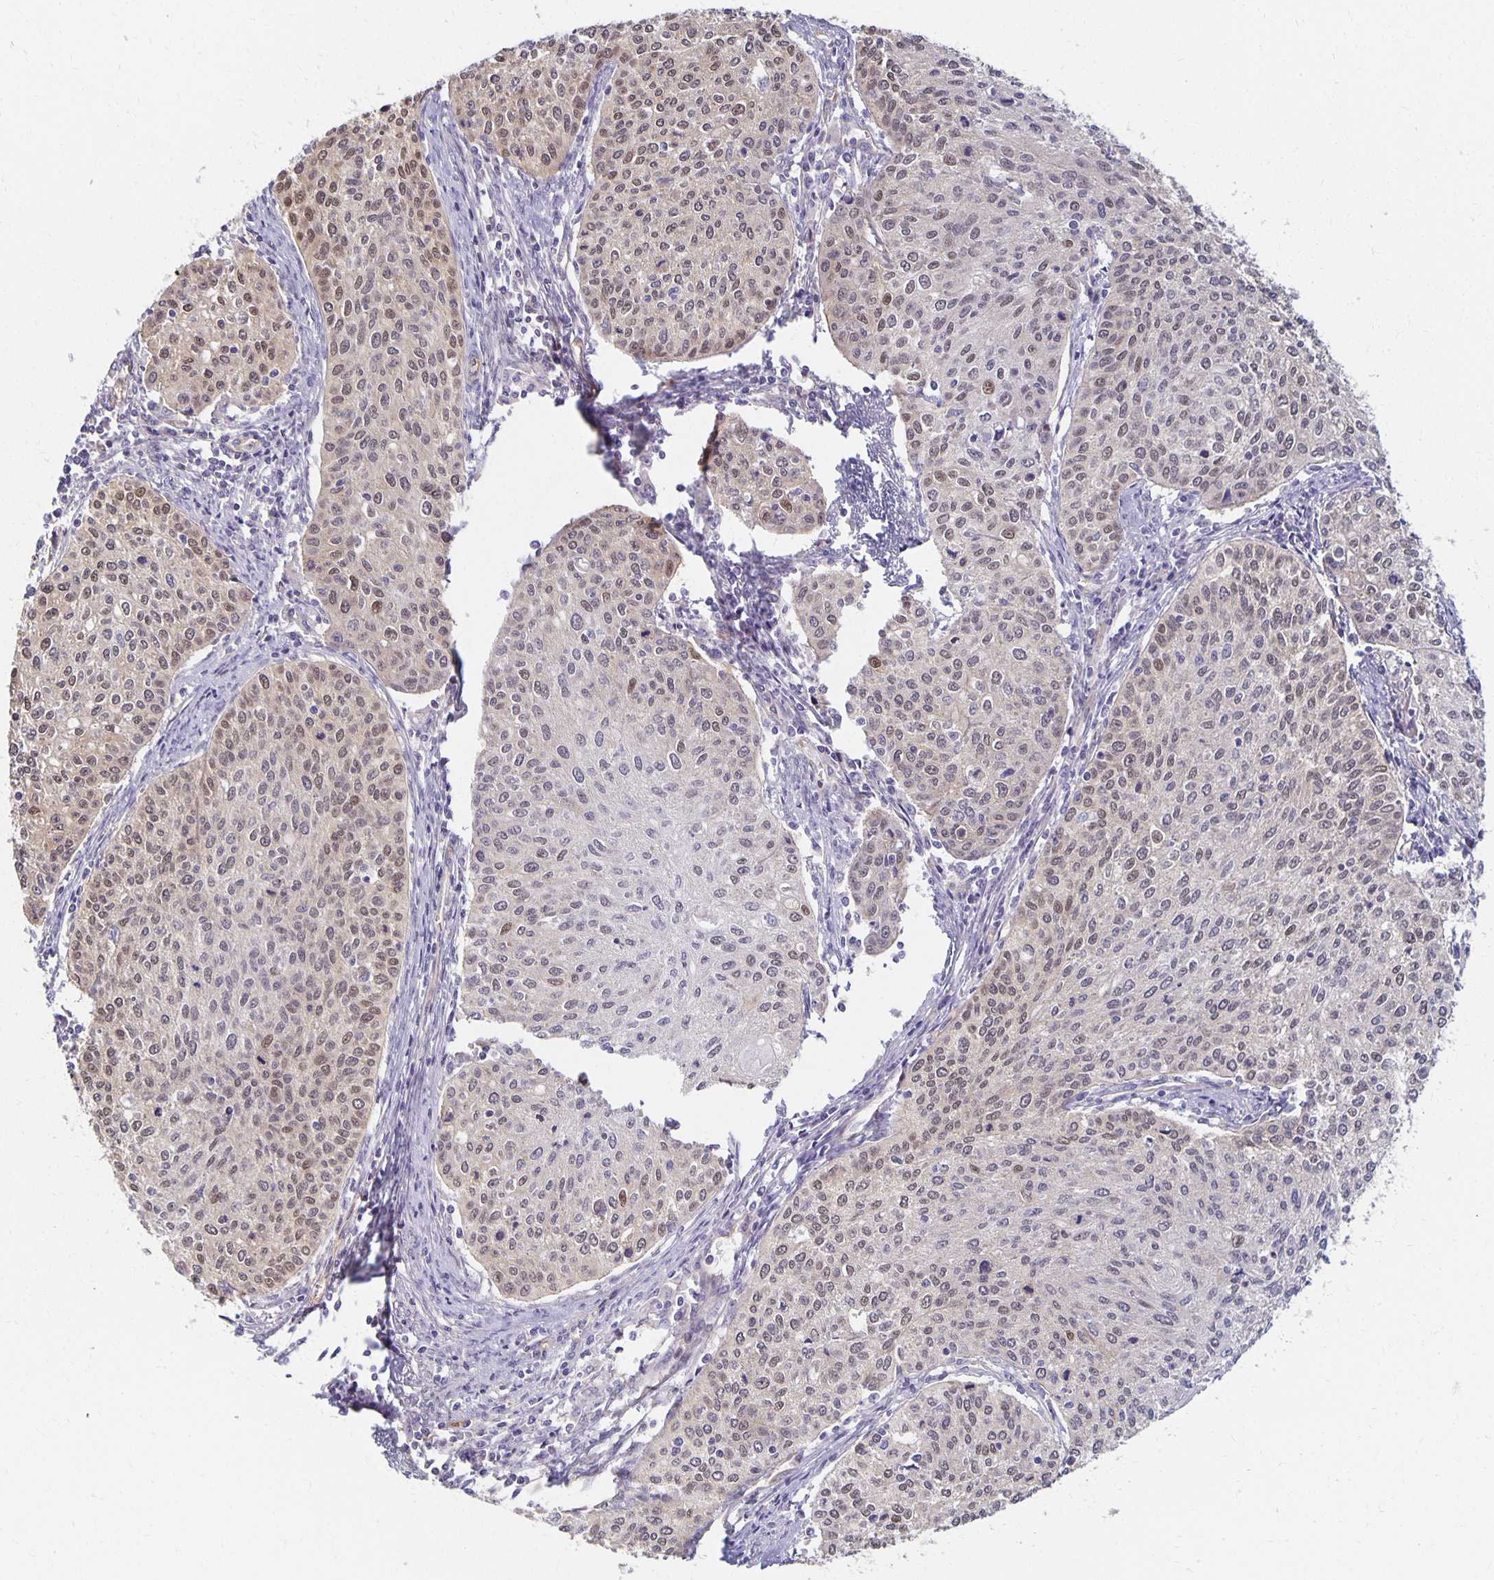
{"staining": {"intensity": "moderate", "quantity": "25%-75%", "location": "nuclear"}, "tissue": "cervical cancer", "cell_type": "Tumor cells", "image_type": "cancer", "snomed": [{"axis": "morphology", "description": "Squamous cell carcinoma, NOS"}, {"axis": "topography", "description": "Cervix"}], "caption": "Protein expression analysis of human cervical cancer reveals moderate nuclear positivity in approximately 25%-75% of tumor cells. The protein of interest is stained brown, and the nuclei are stained in blue (DAB (3,3'-diaminobenzidine) IHC with brightfield microscopy, high magnification).", "gene": "SORL1", "patient": {"sex": "female", "age": 38}}